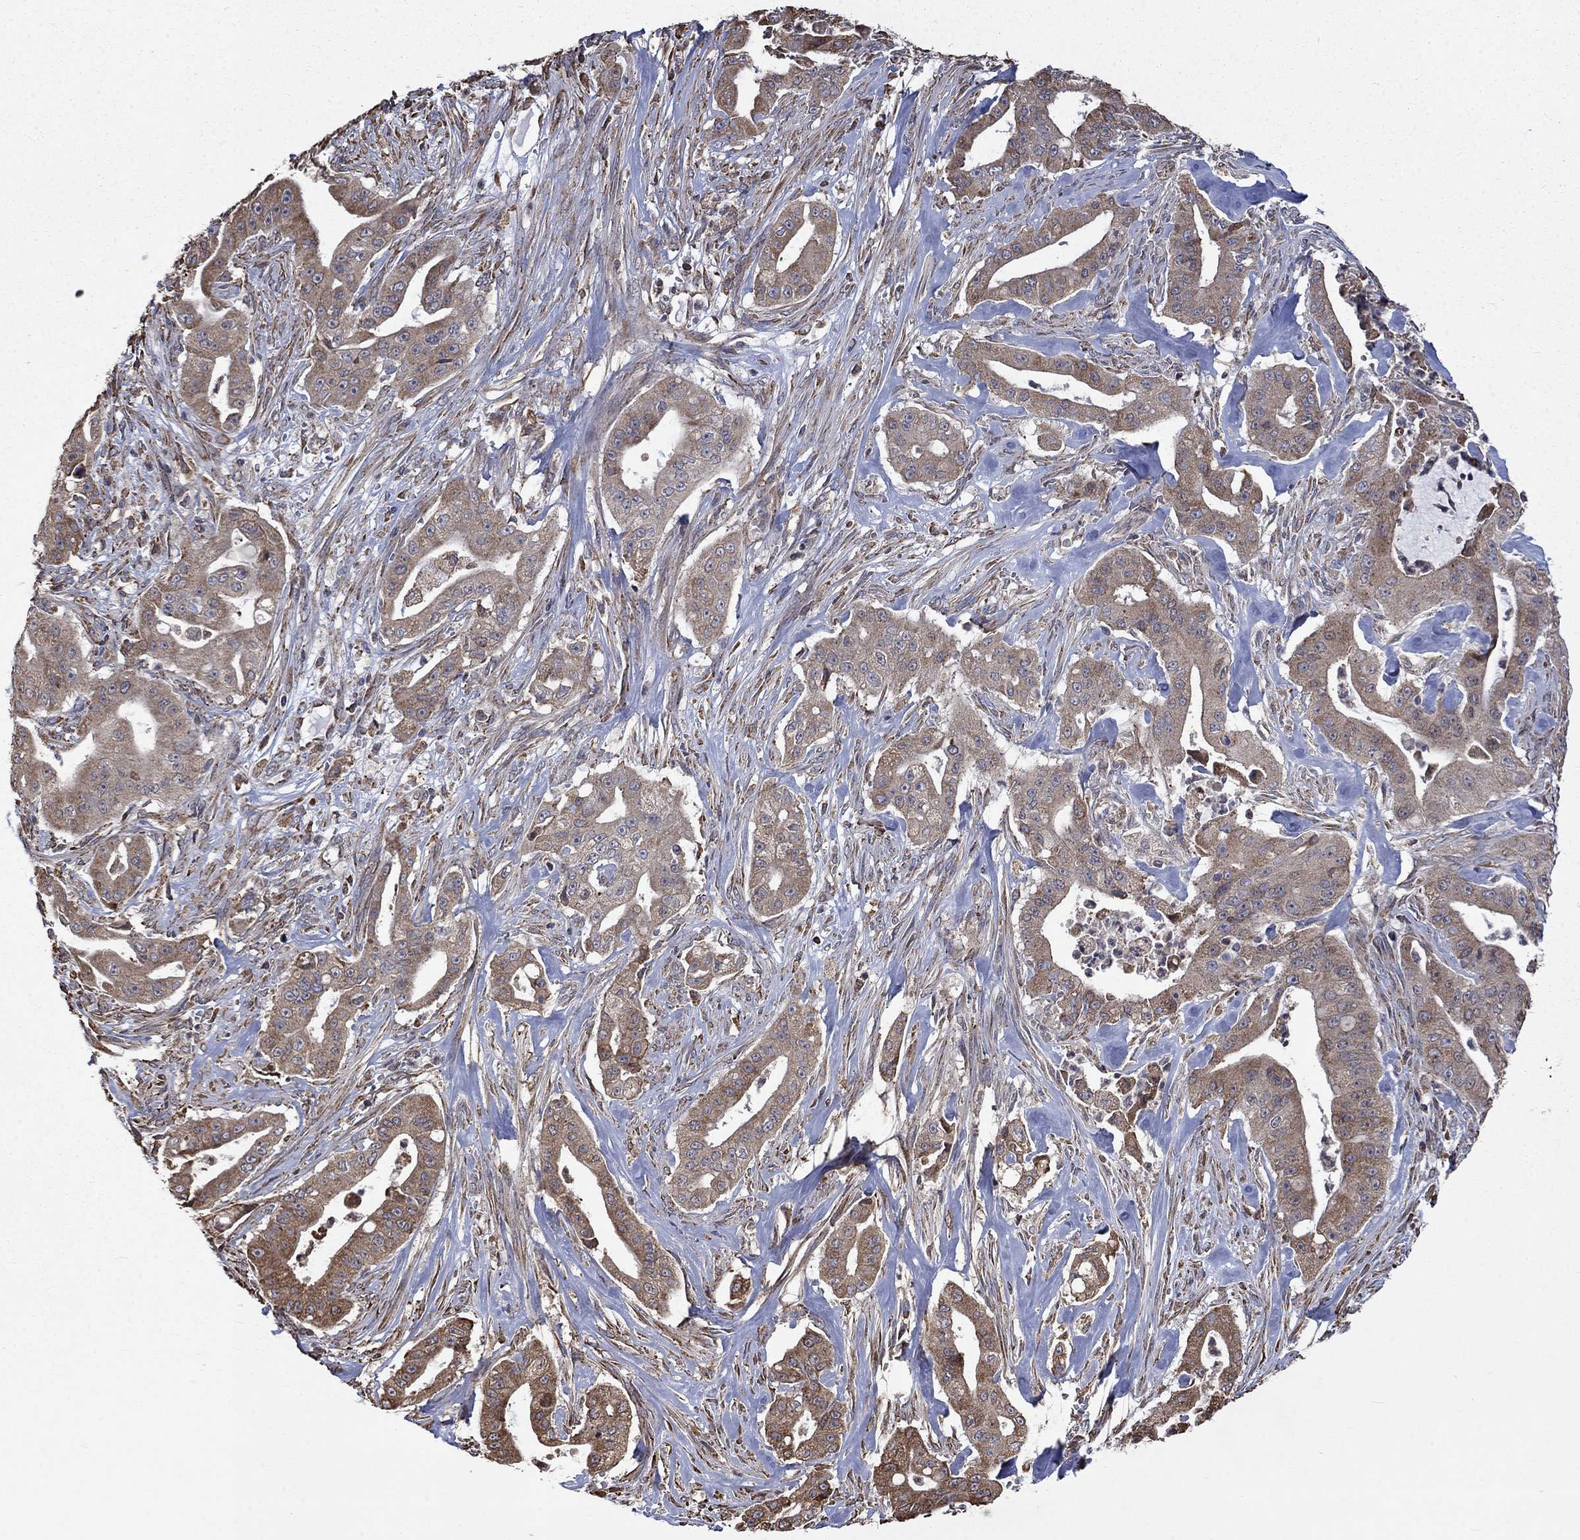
{"staining": {"intensity": "weak", "quantity": ">75%", "location": "cytoplasmic/membranous"}, "tissue": "pancreatic cancer", "cell_type": "Tumor cells", "image_type": "cancer", "snomed": [{"axis": "morphology", "description": "Normal tissue, NOS"}, {"axis": "morphology", "description": "Inflammation, NOS"}, {"axis": "morphology", "description": "Adenocarcinoma, NOS"}, {"axis": "topography", "description": "Pancreas"}], "caption": "DAB (3,3'-diaminobenzidine) immunohistochemical staining of adenocarcinoma (pancreatic) shows weak cytoplasmic/membranous protein positivity in about >75% of tumor cells.", "gene": "ESRRA", "patient": {"sex": "male", "age": 57}}